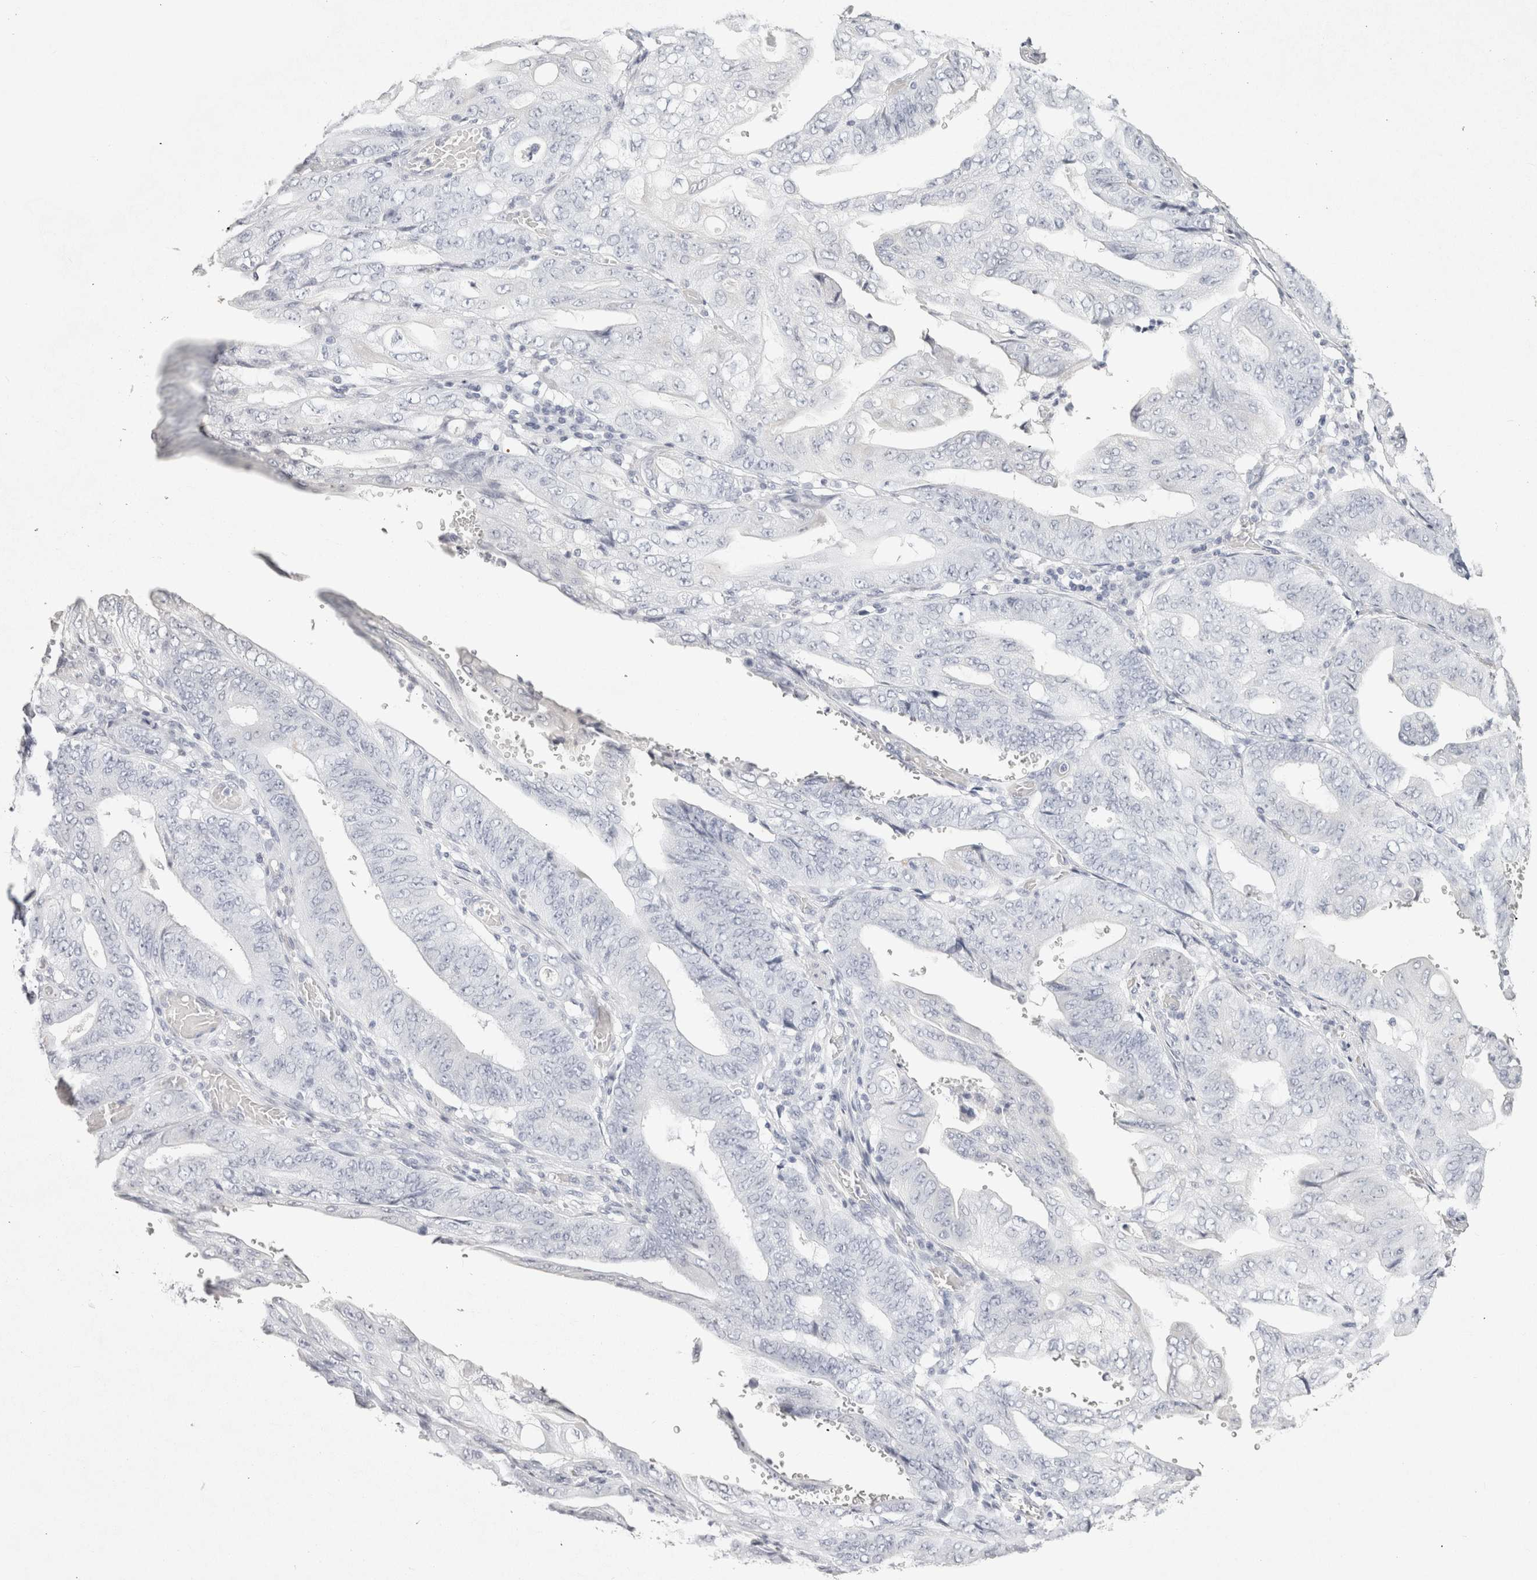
{"staining": {"intensity": "negative", "quantity": "none", "location": "none"}, "tissue": "stomach cancer", "cell_type": "Tumor cells", "image_type": "cancer", "snomed": [{"axis": "morphology", "description": "Adenocarcinoma, NOS"}, {"axis": "topography", "description": "Stomach"}], "caption": "Tumor cells show no significant staining in stomach adenocarcinoma.", "gene": "GARIN1A", "patient": {"sex": "female", "age": 73}}